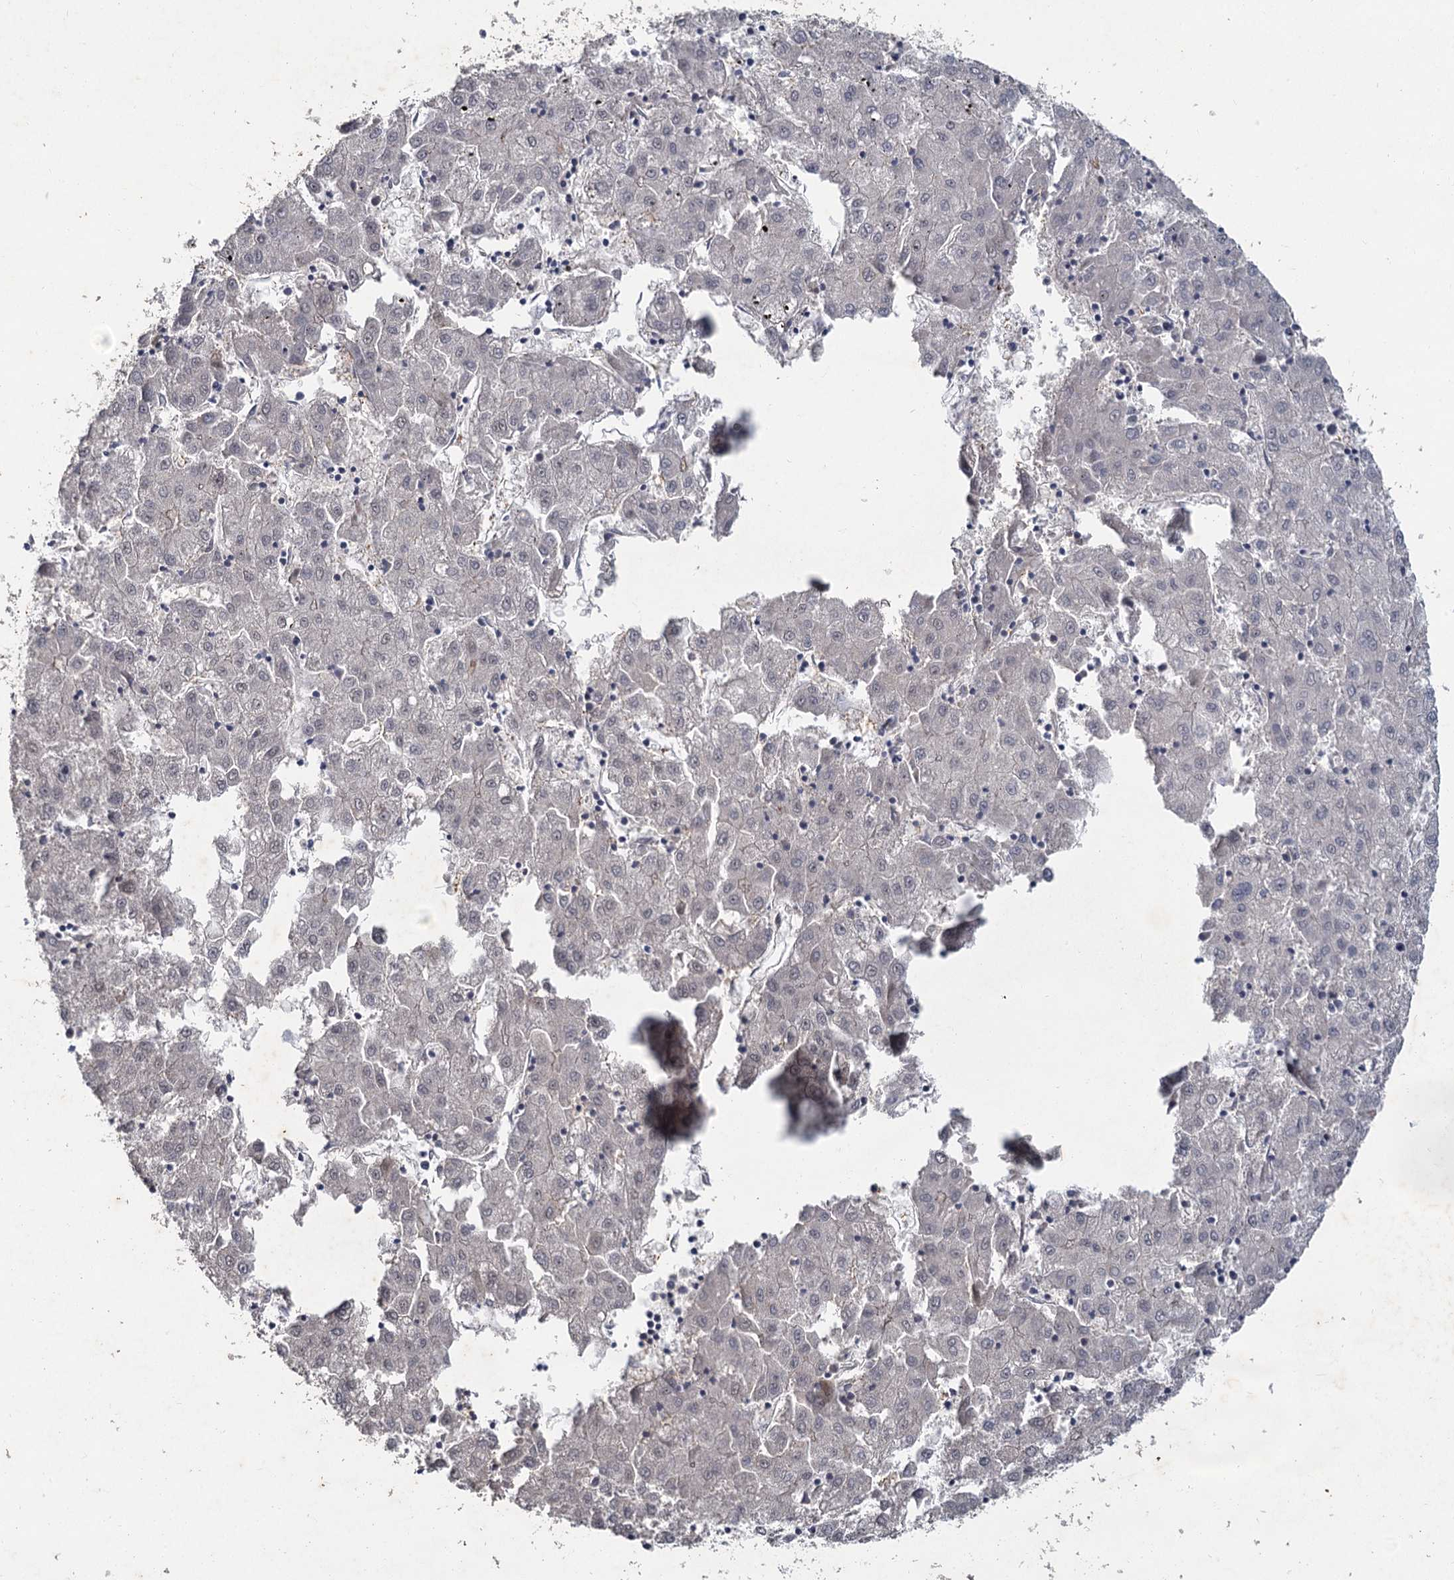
{"staining": {"intensity": "negative", "quantity": "none", "location": "none"}, "tissue": "liver cancer", "cell_type": "Tumor cells", "image_type": "cancer", "snomed": [{"axis": "morphology", "description": "Carcinoma, Hepatocellular, NOS"}, {"axis": "topography", "description": "Liver"}], "caption": "Tumor cells are negative for brown protein staining in liver cancer (hepatocellular carcinoma). (DAB (3,3'-diaminobenzidine) IHC, high magnification).", "gene": "MUCL1", "patient": {"sex": "male", "age": 72}}